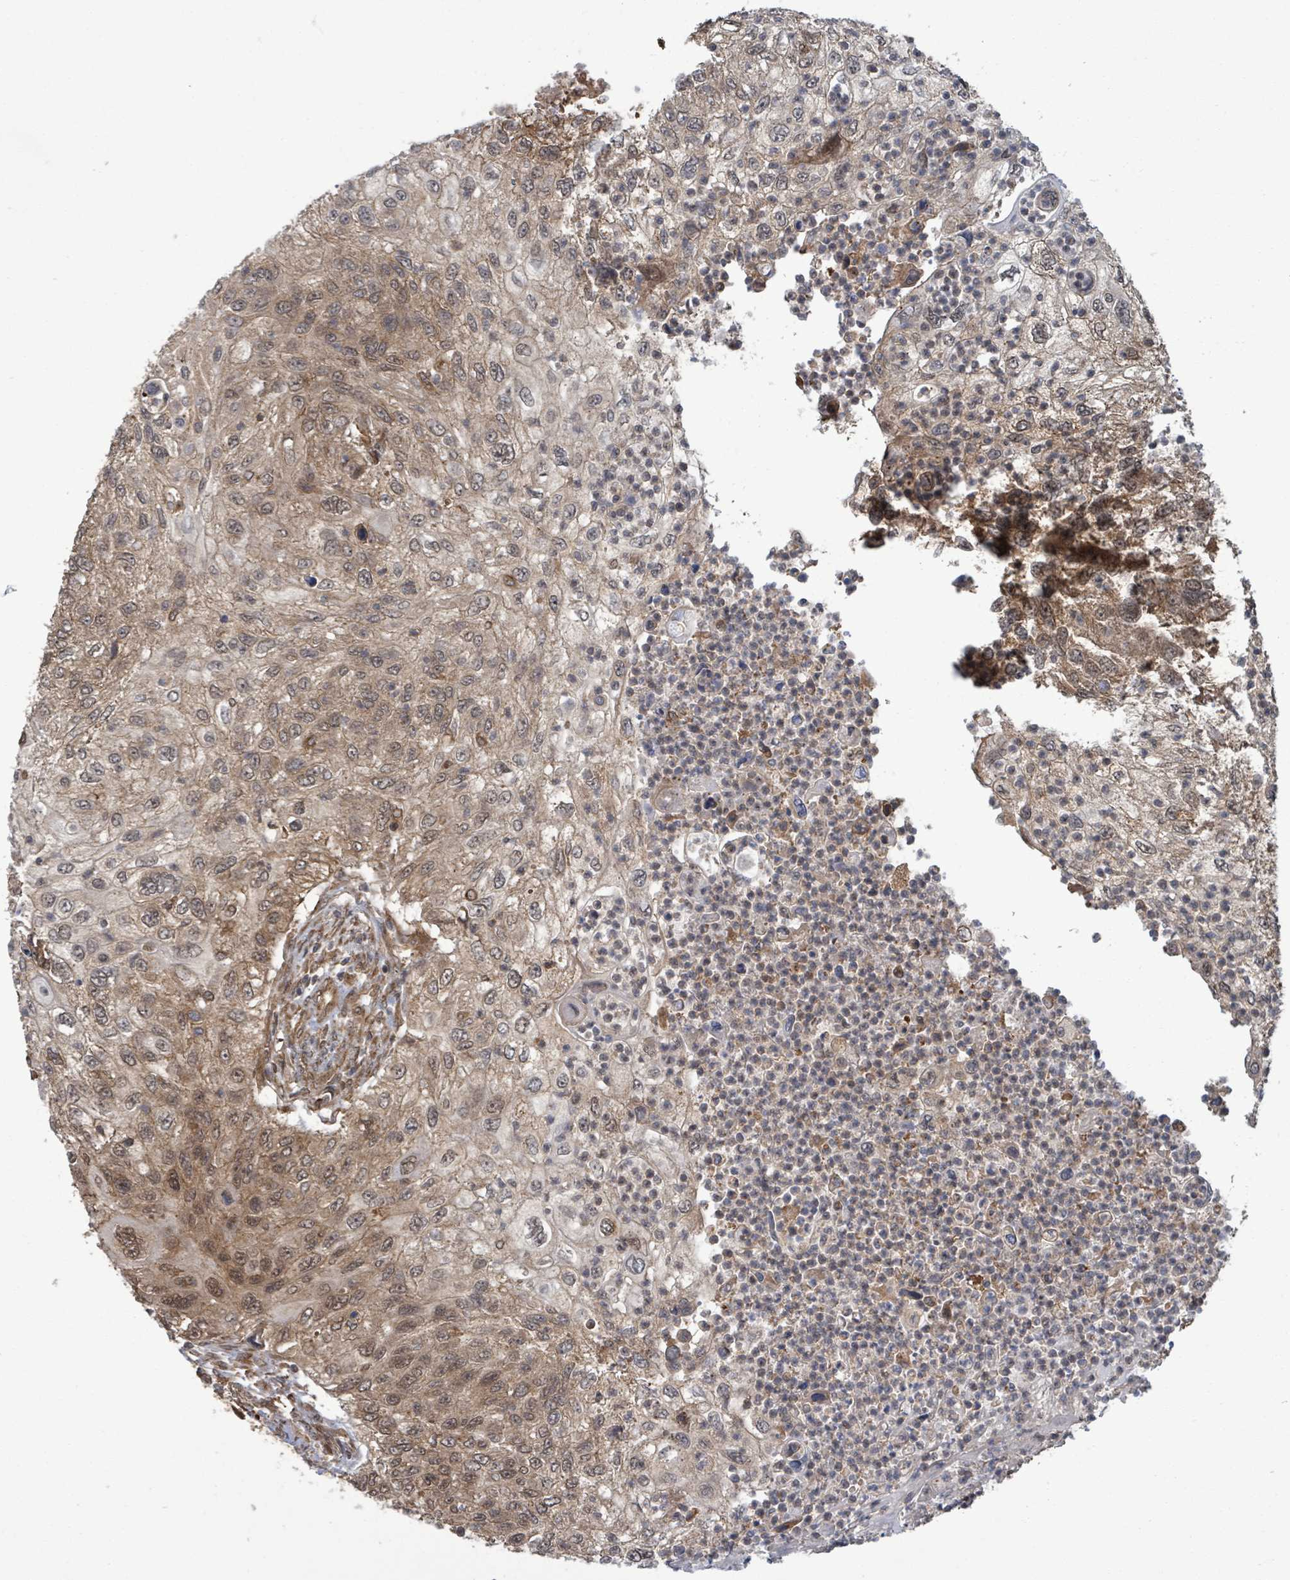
{"staining": {"intensity": "moderate", "quantity": "25%-75%", "location": "cytoplasmic/membranous,nuclear"}, "tissue": "urothelial cancer", "cell_type": "Tumor cells", "image_type": "cancer", "snomed": [{"axis": "morphology", "description": "Urothelial carcinoma, High grade"}, {"axis": "topography", "description": "Urinary bladder"}], "caption": "Immunohistochemistry histopathology image of neoplastic tissue: urothelial cancer stained using immunohistochemistry shows medium levels of moderate protein expression localized specifically in the cytoplasmic/membranous and nuclear of tumor cells, appearing as a cytoplasmic/membranous and nuclear brown color.", "gene": "KLC1", "patient": {"sex": "female", "age": 60}}